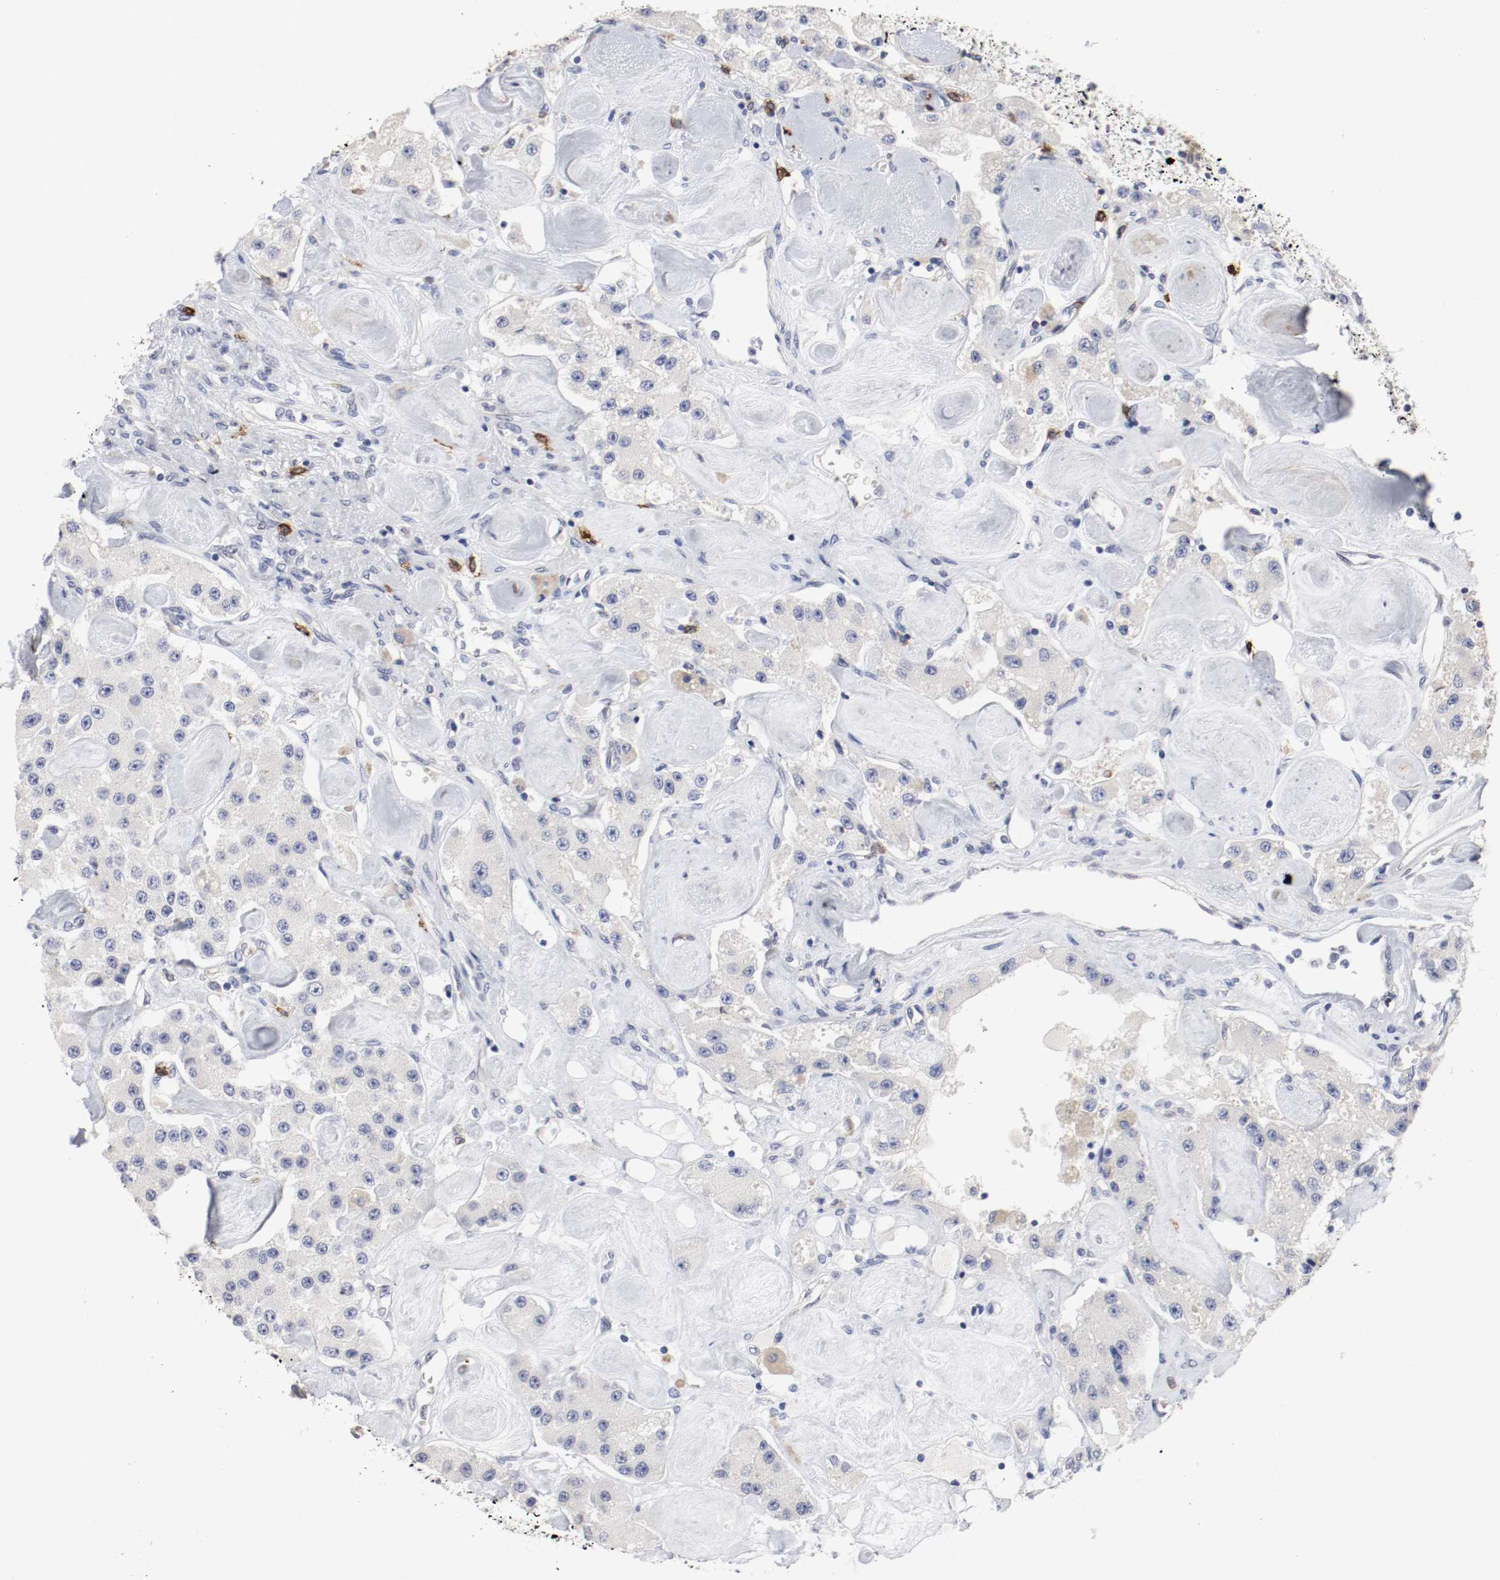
{"staining": {"intensity": "negative", "quantity": "none", "location": "none"}, "tissue": "carcinoid", "cell_type": "Tumor cells", "image_type": "cancer", "snomed": [{"axis": "morphology", "description": "Carcinoid, malignant, NOS"}, {"axis": "topography", "description": "Pancreas"}], "caption": "Malignant carcinoid stained for a protein using immunohistochemistry demonstrates no expression tumor cells.", "gene": "KIT", "patient": {"sex": "male", "age": 41}}